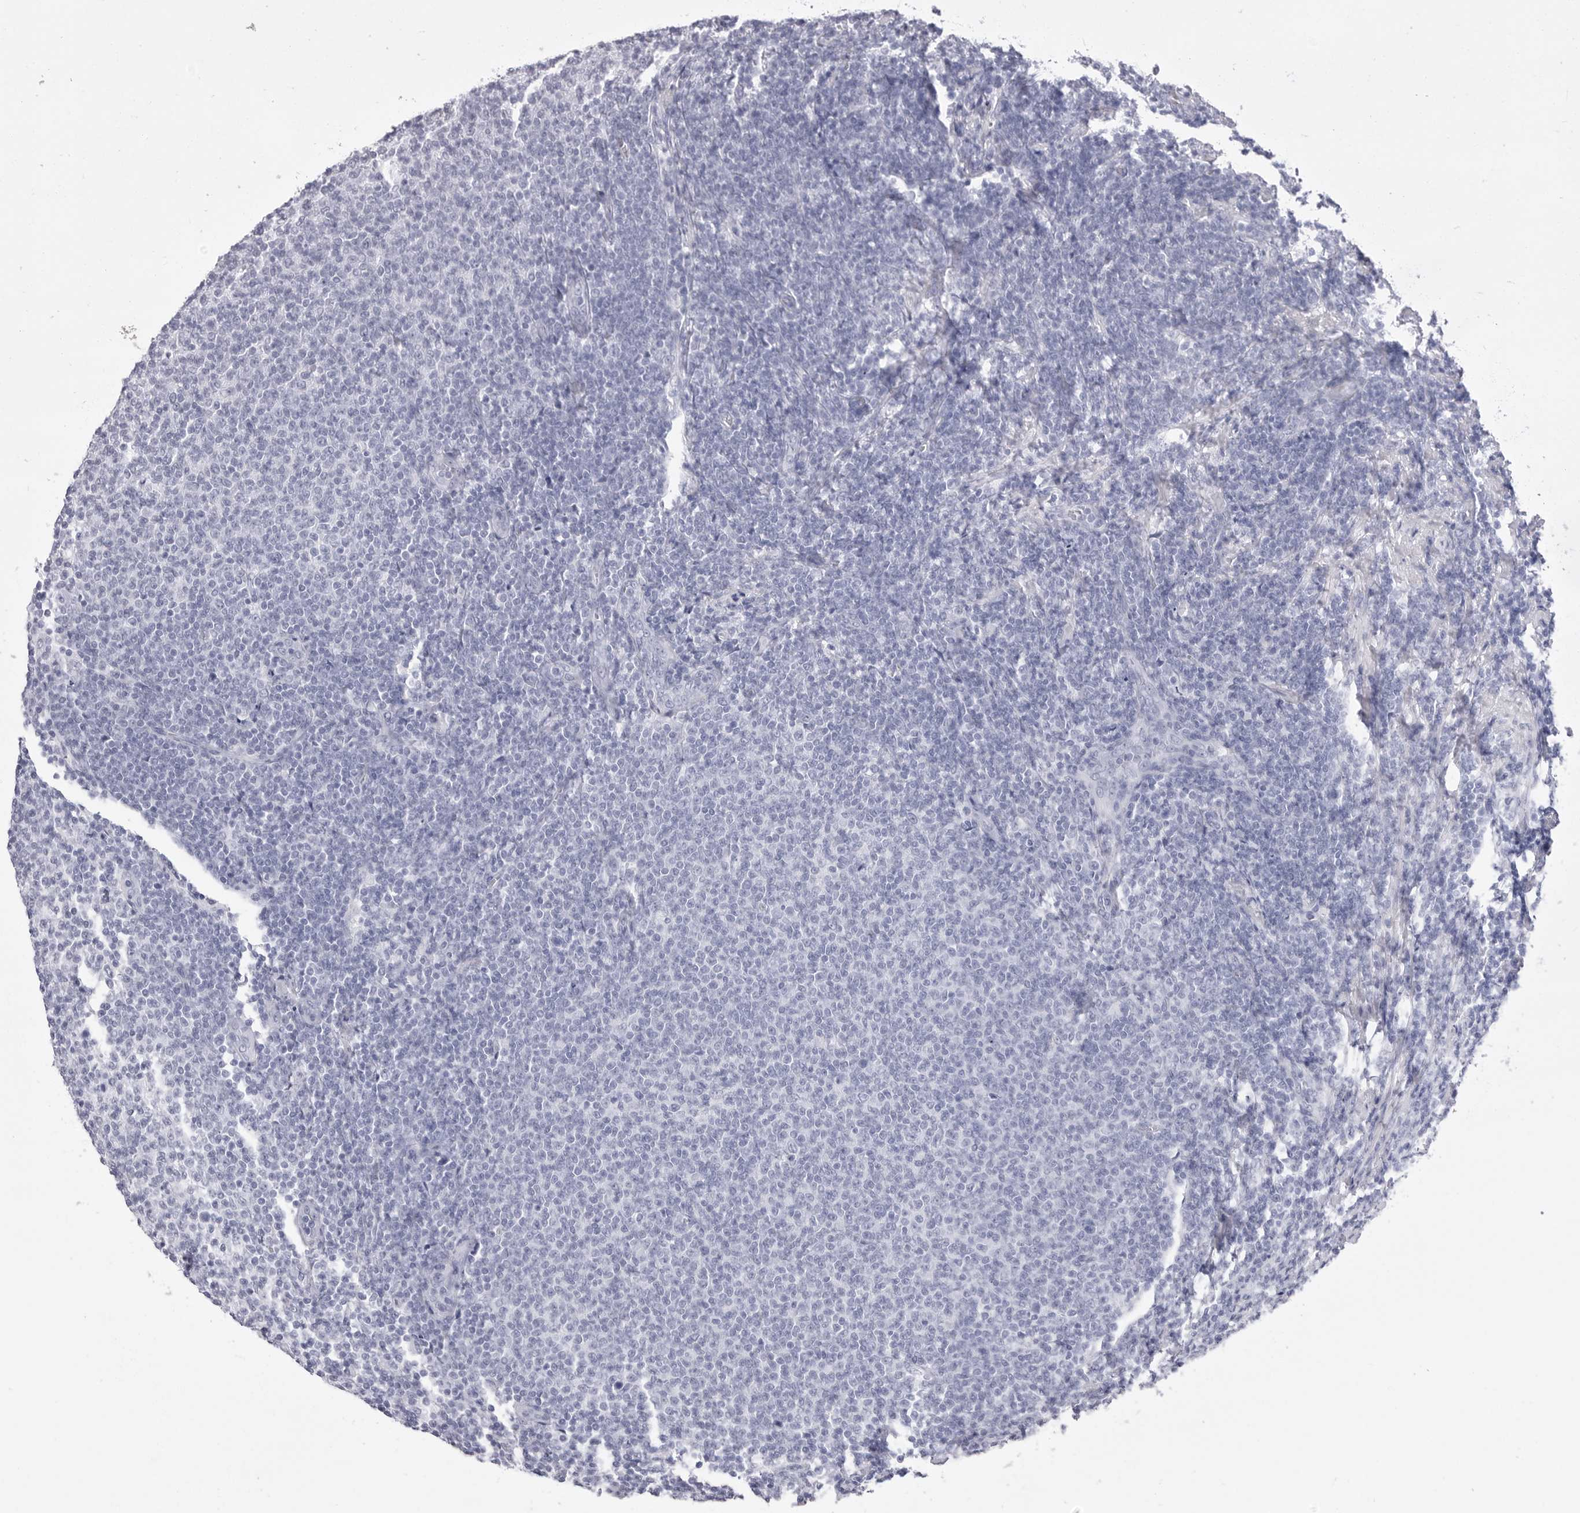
{"staining": {"intensity": "negative", "quantity": "none", "location": "none"}, "tissue": "lymphoma", "cell_type": "Tumor cells", "image_type": "cancer", "snomed": [{"axis": "morphology", "description": "Malignant lymphoma, non-Hodgkin's type, Low grade"}, {"axis": "topography", "description": "Lymph node"}], "caption": "This image is of malignant lymphoma, non-Hodgkin's type (low-grade) stained with immunohistochemistry (IHC) to label a protein in brown with the nuclei are counter-stained blue. There is no expression in tumor cells.", "gene": "CST2", "patient": {"sex": "male", "age": 66}}